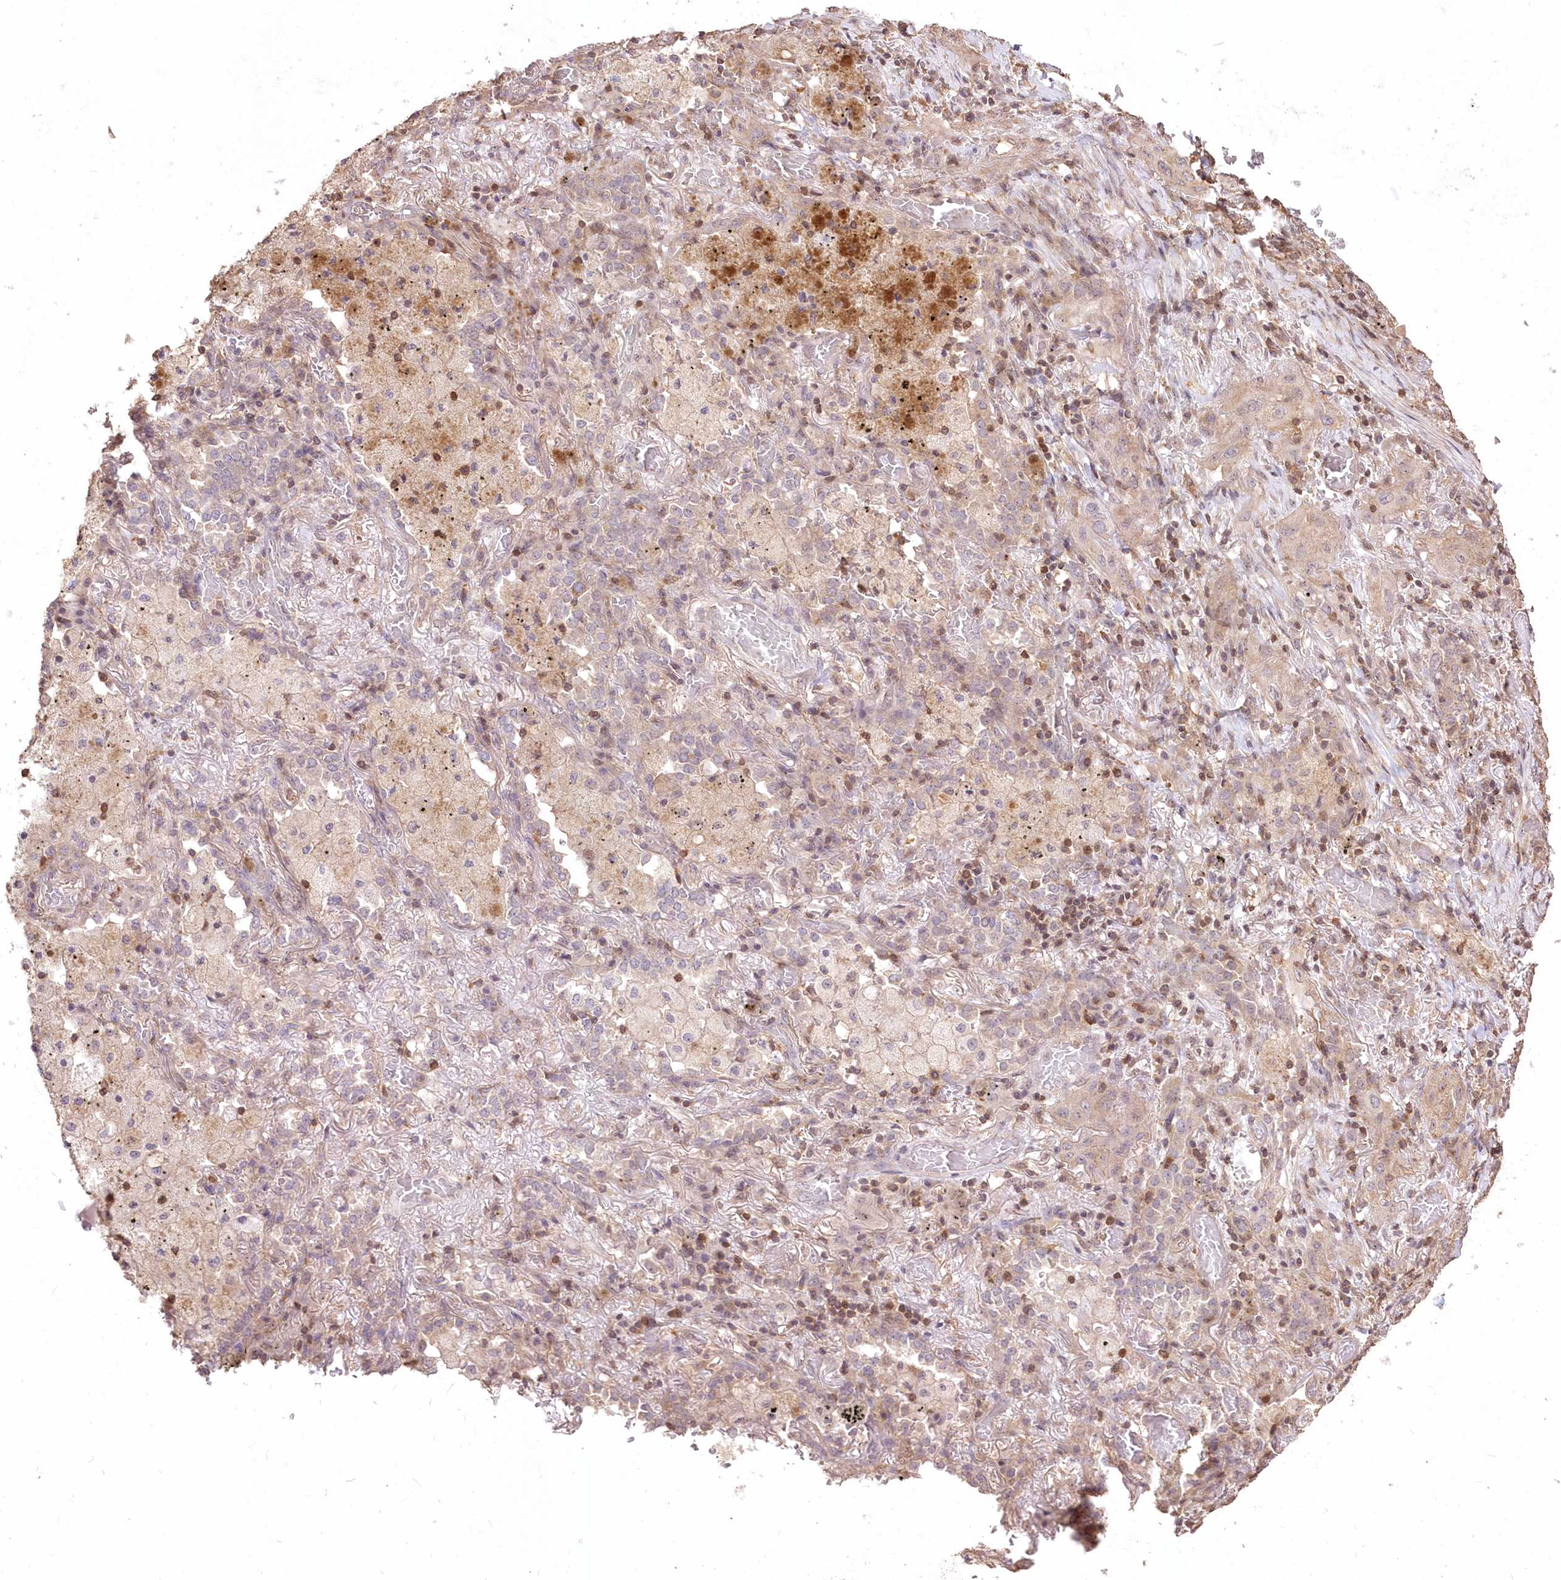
{"staining": {"intensity": "weak", "quantity": "<25%", "location": "cytoplasmic/membranous"}, "tissue": "lung cancer", "cell_type": "Tumor cells", "image_type": "cancer", "snomed": [{"axis": "morphology", "description": "Squamous cell carcinoma, NOS"}, {"axis": "topography", "description": "Lung"}], "caption": "Lung cancer was stained to show a protein in brown. There is no significant staining in tumor cells.", "gene": "STK17B", "patient": {"sex": "female", "age": 47}}